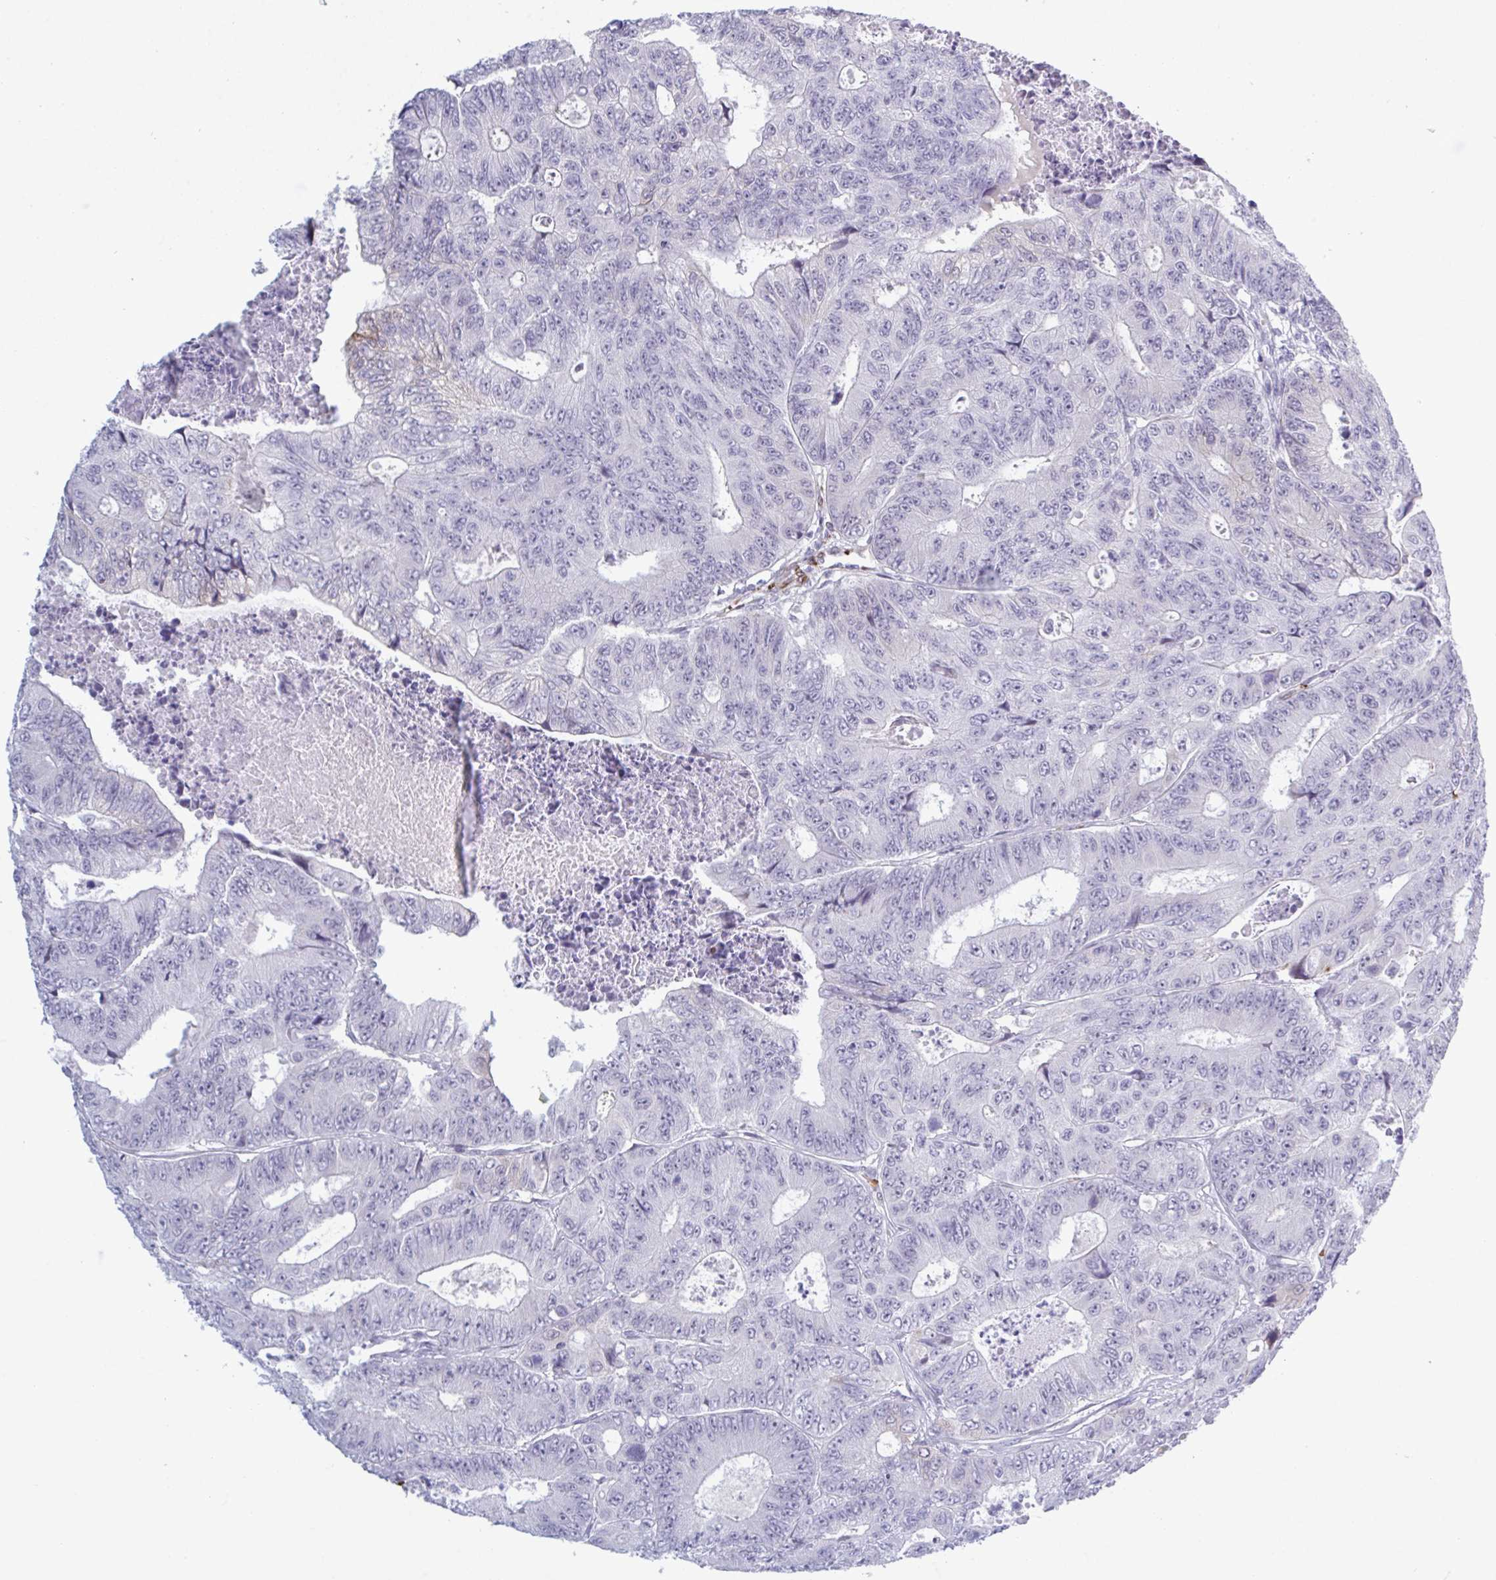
{"staining": {"intensity": "negative", "quantity": "none", "location": "none"}, "tissue": "colorectal cancer", "cell_type": "Tumor cells", "image_type": "cancer", "snomed": [{"axis": "morphology", "description": "Adenocarcinoma, NOS"}, {"axis": "topography", "description": "Colon"}], "caption": "This histopathology image is of colorectal cancer (adenocarcinoma) stained with IHC to label a protein in brown with the nuclei are counter-stained blue. There is no expression in tumor cells.", "gene": "HSD11B2", "patient": {"sex": "female", "age": 48}}